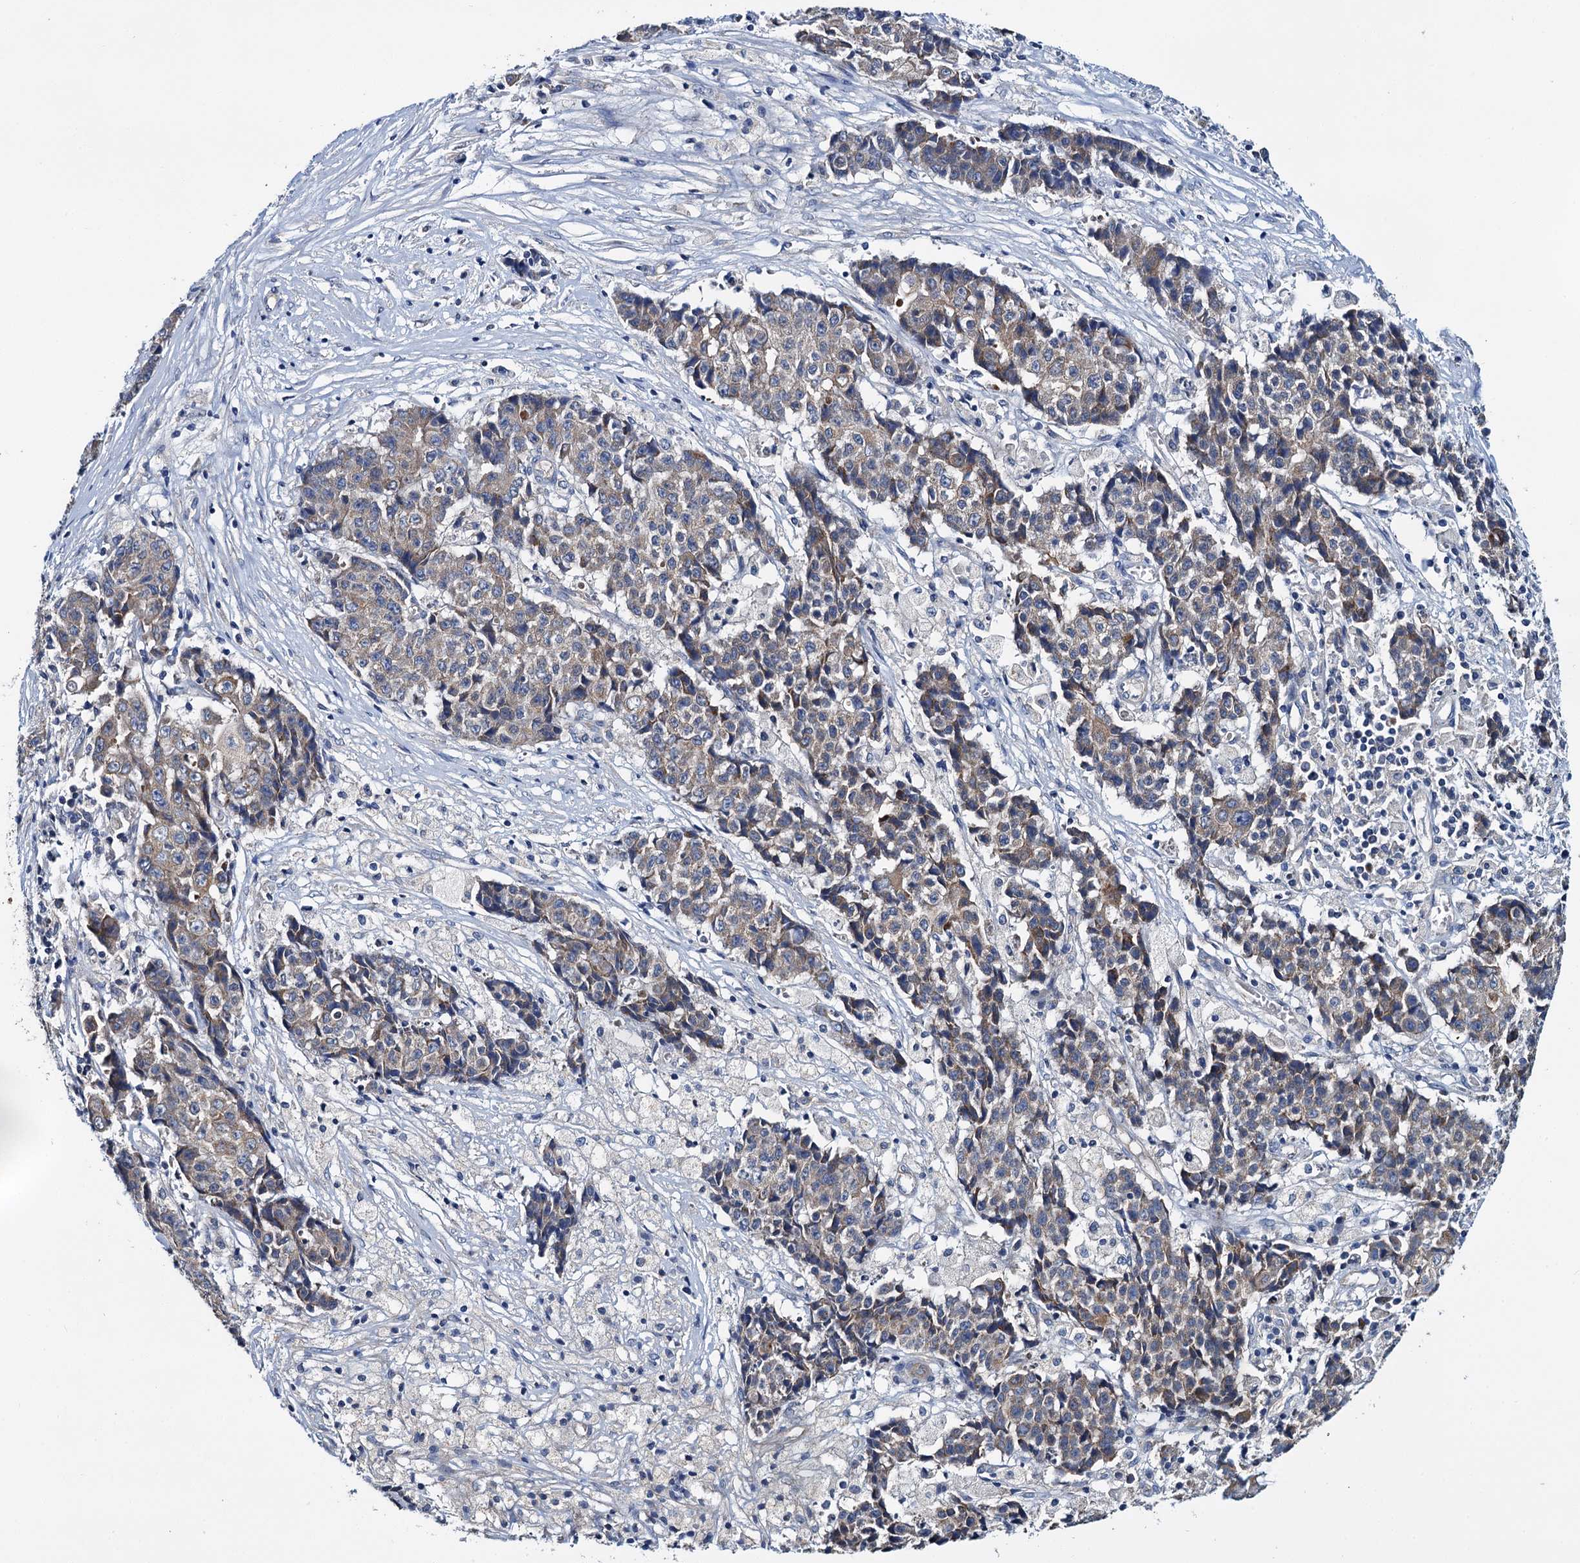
{"staining": {"intensity": "weak", "quantity": ">75%", "location": "cytoplasmic/membranous"}, "tissue": "ovarian cancer", "cell_type": "Tumor cells", "image_type": "cancer", "snomed": [{"axis": "morphology", "description": "Carcinoma, endometroid"}, {"axis": "topography", "description": "Ovary"}], "caption": "A histopathology image of human ovarian endometroid carcinoma stained for a protein demonstrates weak cytoplasmic/membranous brown staining in tumor cells.", "gene": "CEP295", "patient": {"sex": "female", "age": 42}}